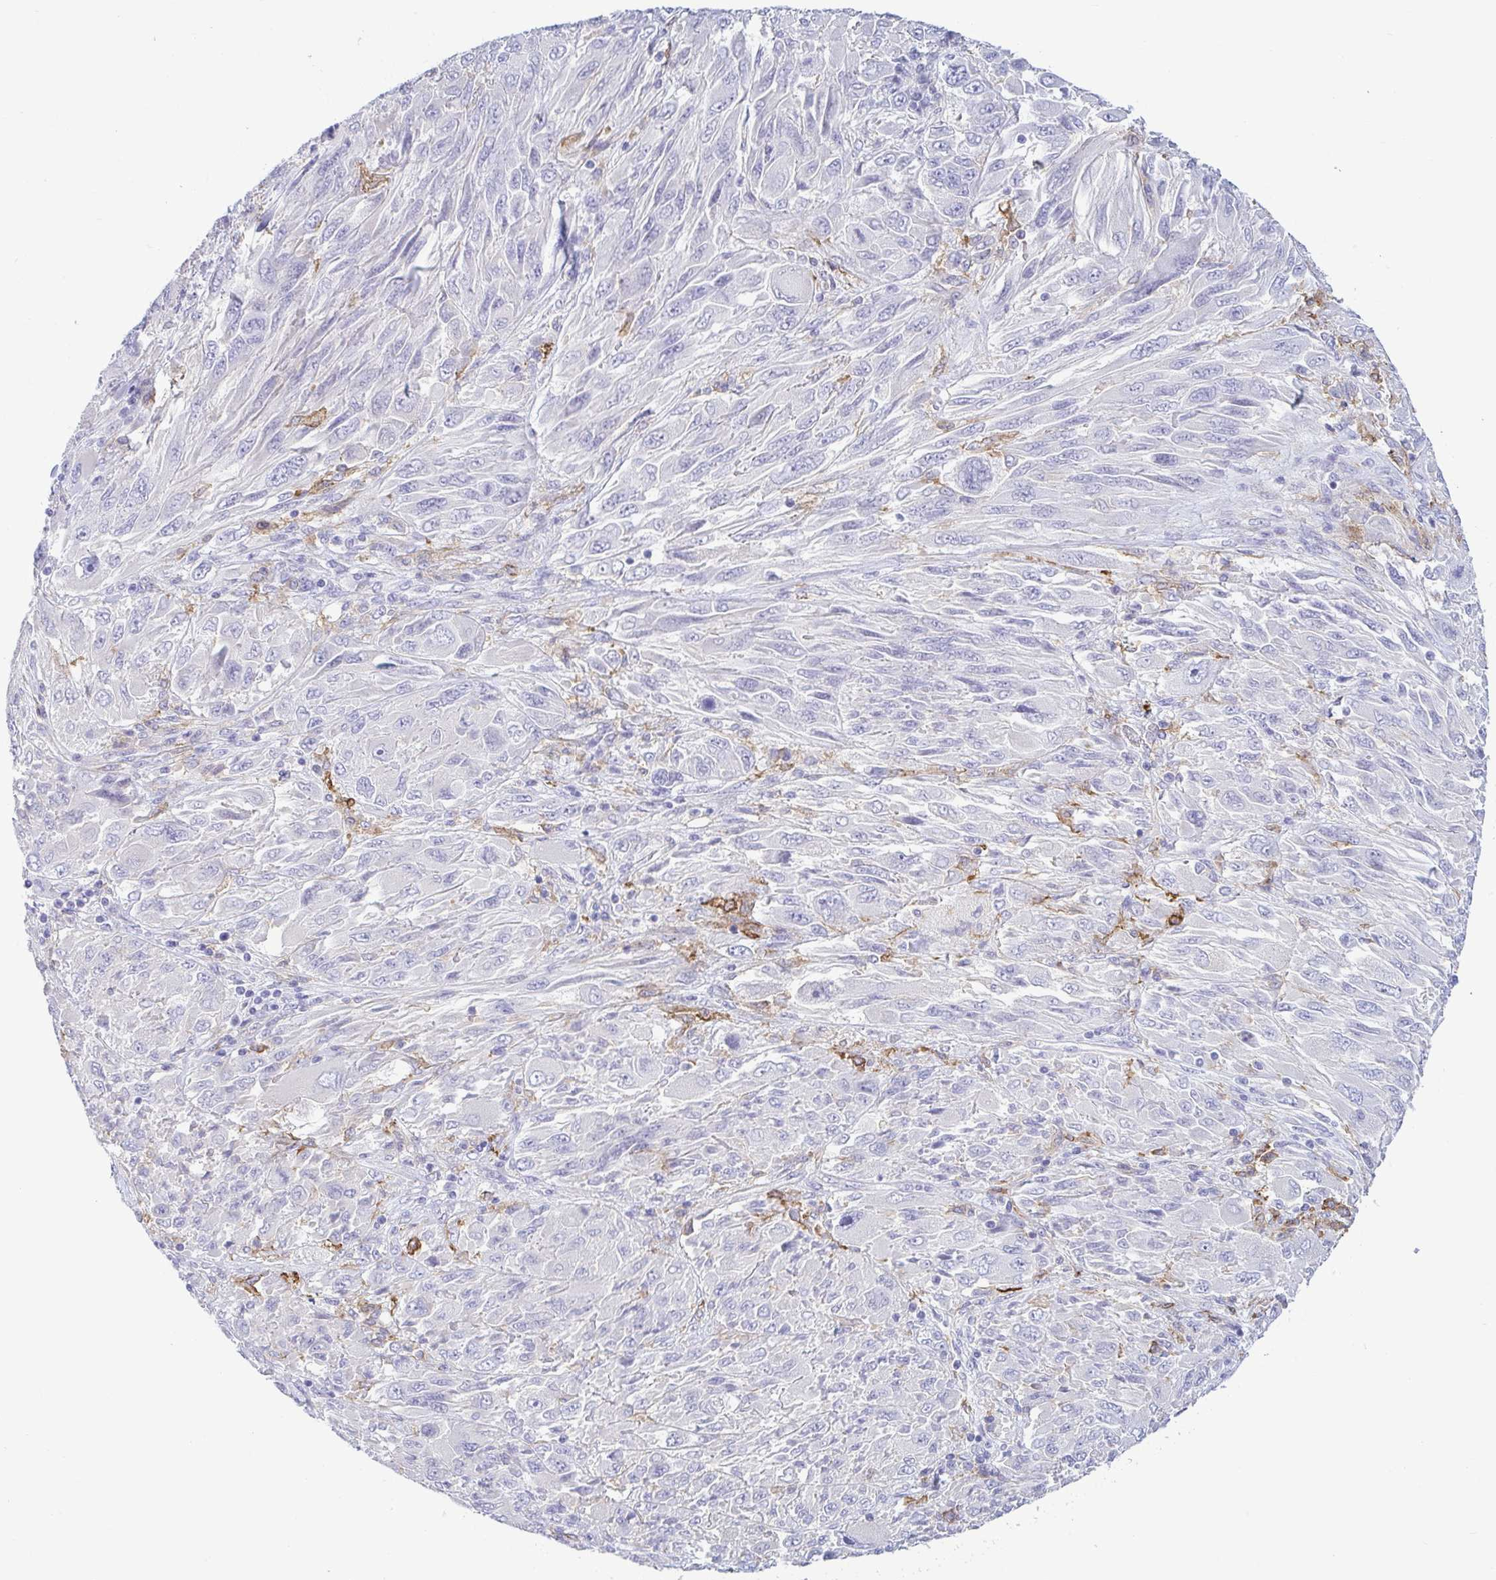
{"staining": {"intensity": "negative", "quantity": "none", "location": "none"}, "tissue": "melanoma", "cell_type": "Tumor cells", "image_type": "cancer", "snomed": [{"axis": "morphology", "description": "Malignant melanoma, NOS"}, {"axis": "topography", "description": "Skin"}], "caption": "Tumor cells show no significant staining in melanoma.", "gene": "TNNI2", "patient": {"sex": "female", "age": 91}}